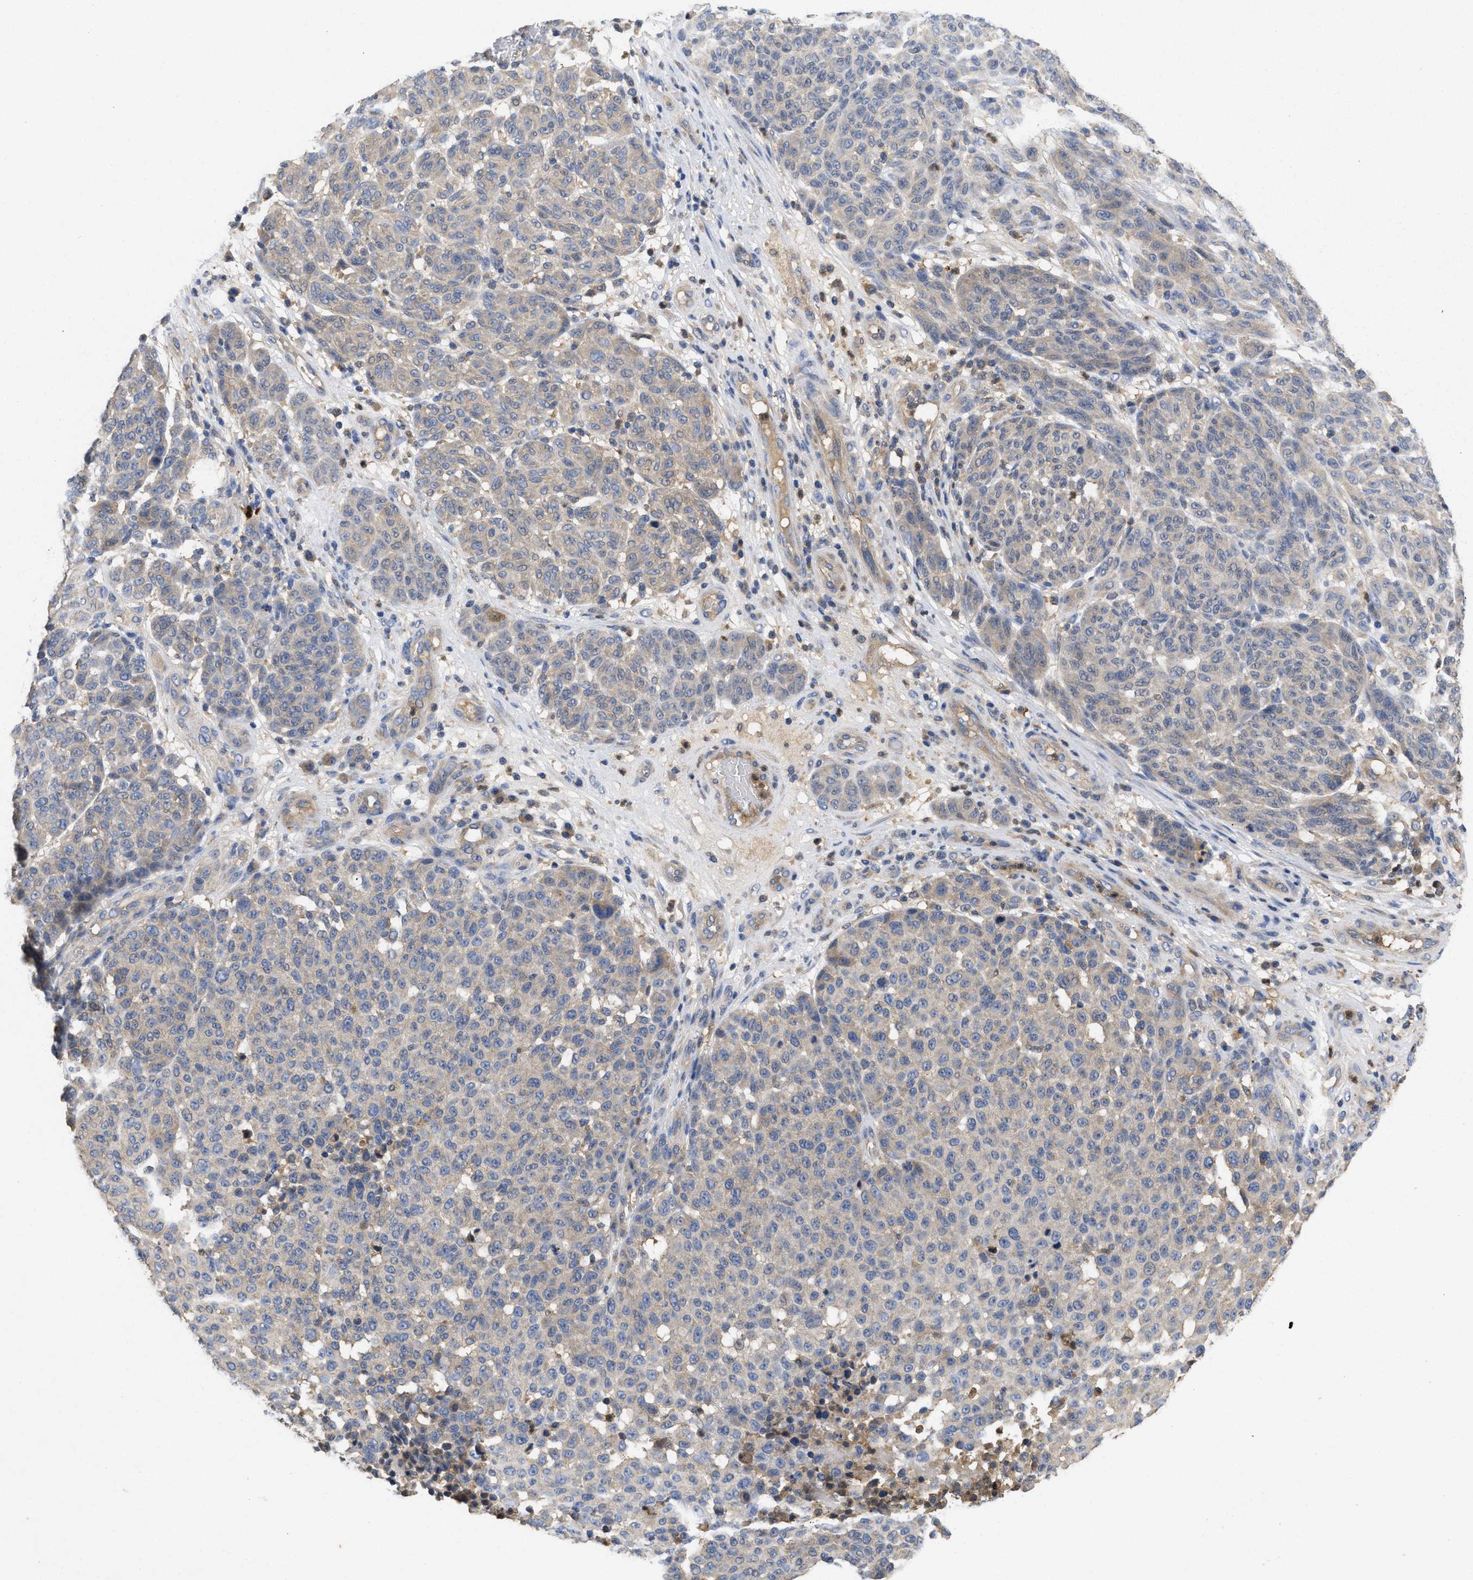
{"staining": {"intensity": "weak", "quantity": "<25%", "location": "cytoplasmic/membranous"}, "tissue": "melanoma", "cell_type": "Tumor cells", "image_type": "cancer", "snomed": [{"axis": "morphology", "description": "Malignant melanoma, NOS"}, {"axis": "topography", "description": "Skin"}], "caption": "IHC of human malignant melanoma demonstrates no staining in tumor cells. (DAB IHC visualized using brightfield microscopy, high magnification).", "gene": "RNF216", "patient": {"sex": "male", "age": 59}}